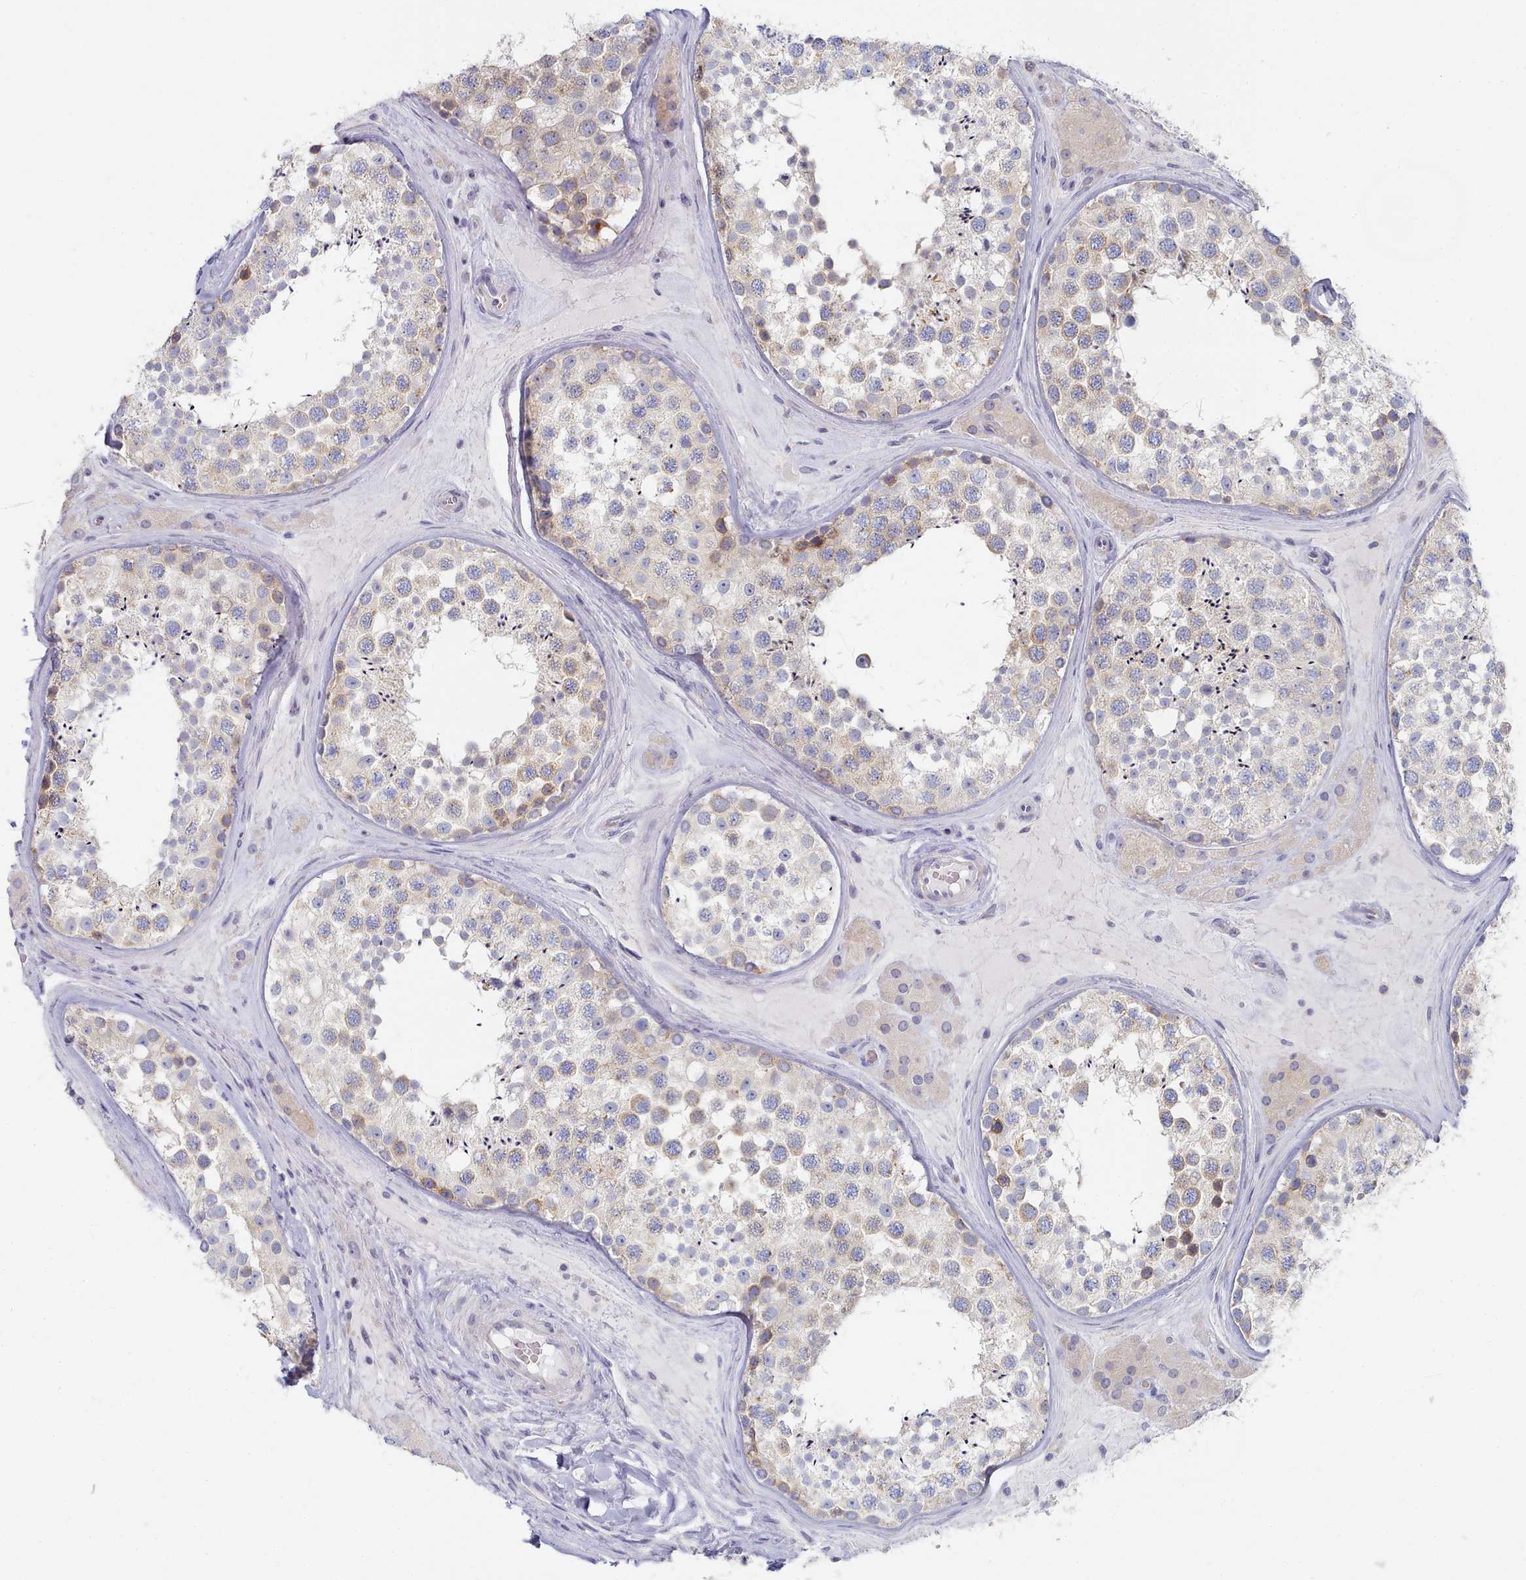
{"staining": {"intensity": "moderate", "quantity": "<25%", "location": "cytoplasmic/membranous"}, "tissue": "testis", "cell_type": "Cells in seminiferous ducts", "image_type": "normal", "snomed": [{"axis": "morphology", "description": "Normal tissue, NOS"}, {"axis": "topography", "description": "Testis"}], "caption": "A photomicrograph showing moderate cytoplasmic/membranous staining in about <25% of cells in seminiferous ducts in unremarkable testis, as visualized by brown immunohistochemical staining.", "gene": "TYW1B", "patient": {"sex": "male", "age": 46}}